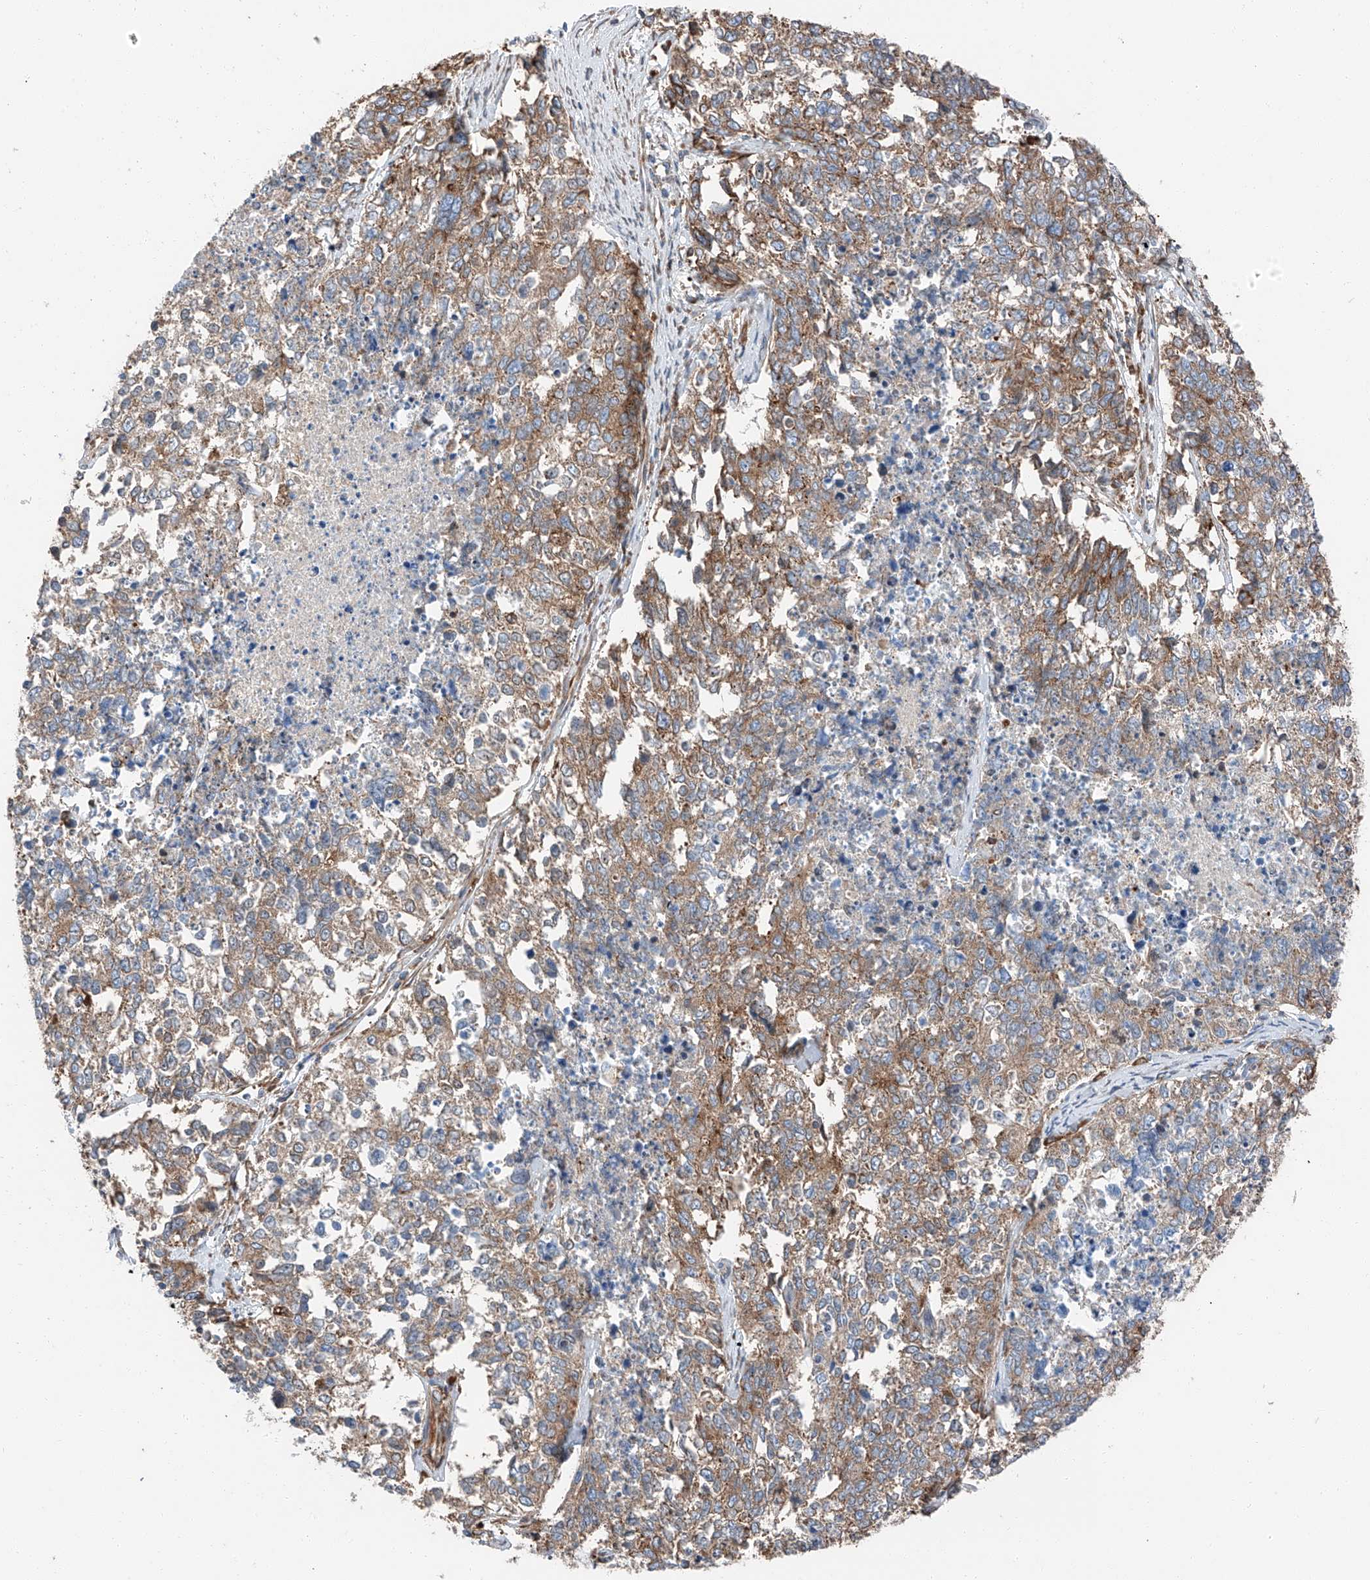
{"staining": {"intensity": "moderate", "quantity": "25%-75%", "location": "cytoplasmic/membranous"}, "tissue": "cervical cancer", "cell_type": "Tumor cells", "image_type": "cancer", "snomed": [{"axis": "morphology", "description": "Squamous cell carcinoma, NOS"}, {"axis": "topography", "description": "Cervix"}], "caption": "Protein expression by immunohistochemistry (IHC) exhibits moderate cytoplasmic/membranous expression in approximately 25%-75% of tumor cells in squamous cell carcinoma (cervical).", "gene": "ZC3H15", "patient": {"sex": "female", "age": 63}}